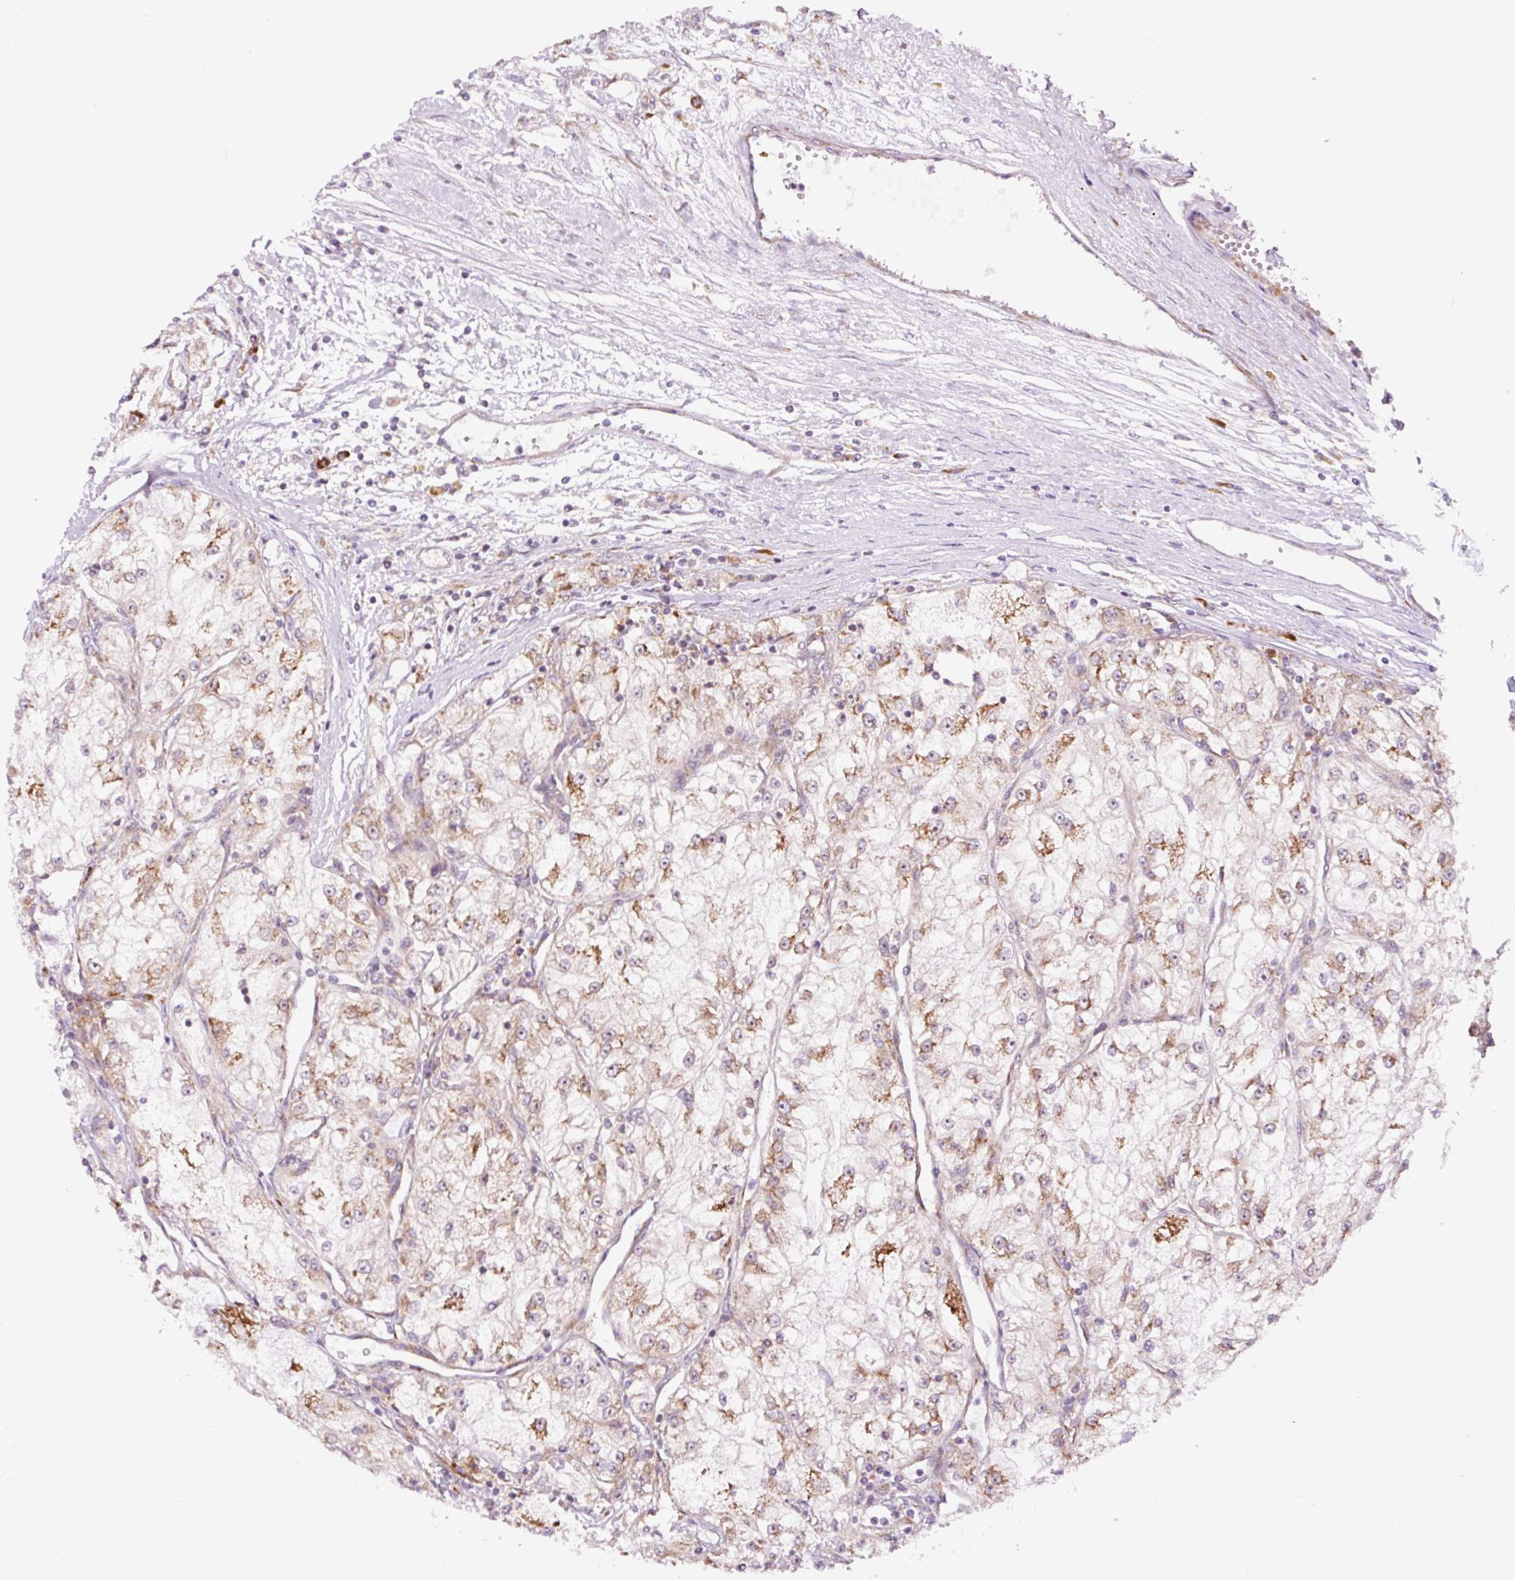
{"staining": {"intensity": "moderate", "quantity": ">75%", "location": "cytoplasmic/membranous"}, "tissue": "renal cancer", "cell_type": "Tumor cells", "image_type": "cancer", "snomed": [{"axis": "morphology", "description": "Adenocarcinoma, NOS"}, {"axis": "topography", "description": "Kidney"}], "caption": "Renal cancer (adenocarcinoma) stained with a protein marker exhibits moderate staining in tumor cells.", "gene": "RPL41", "patient": {"sex": "female", "age": 72}}